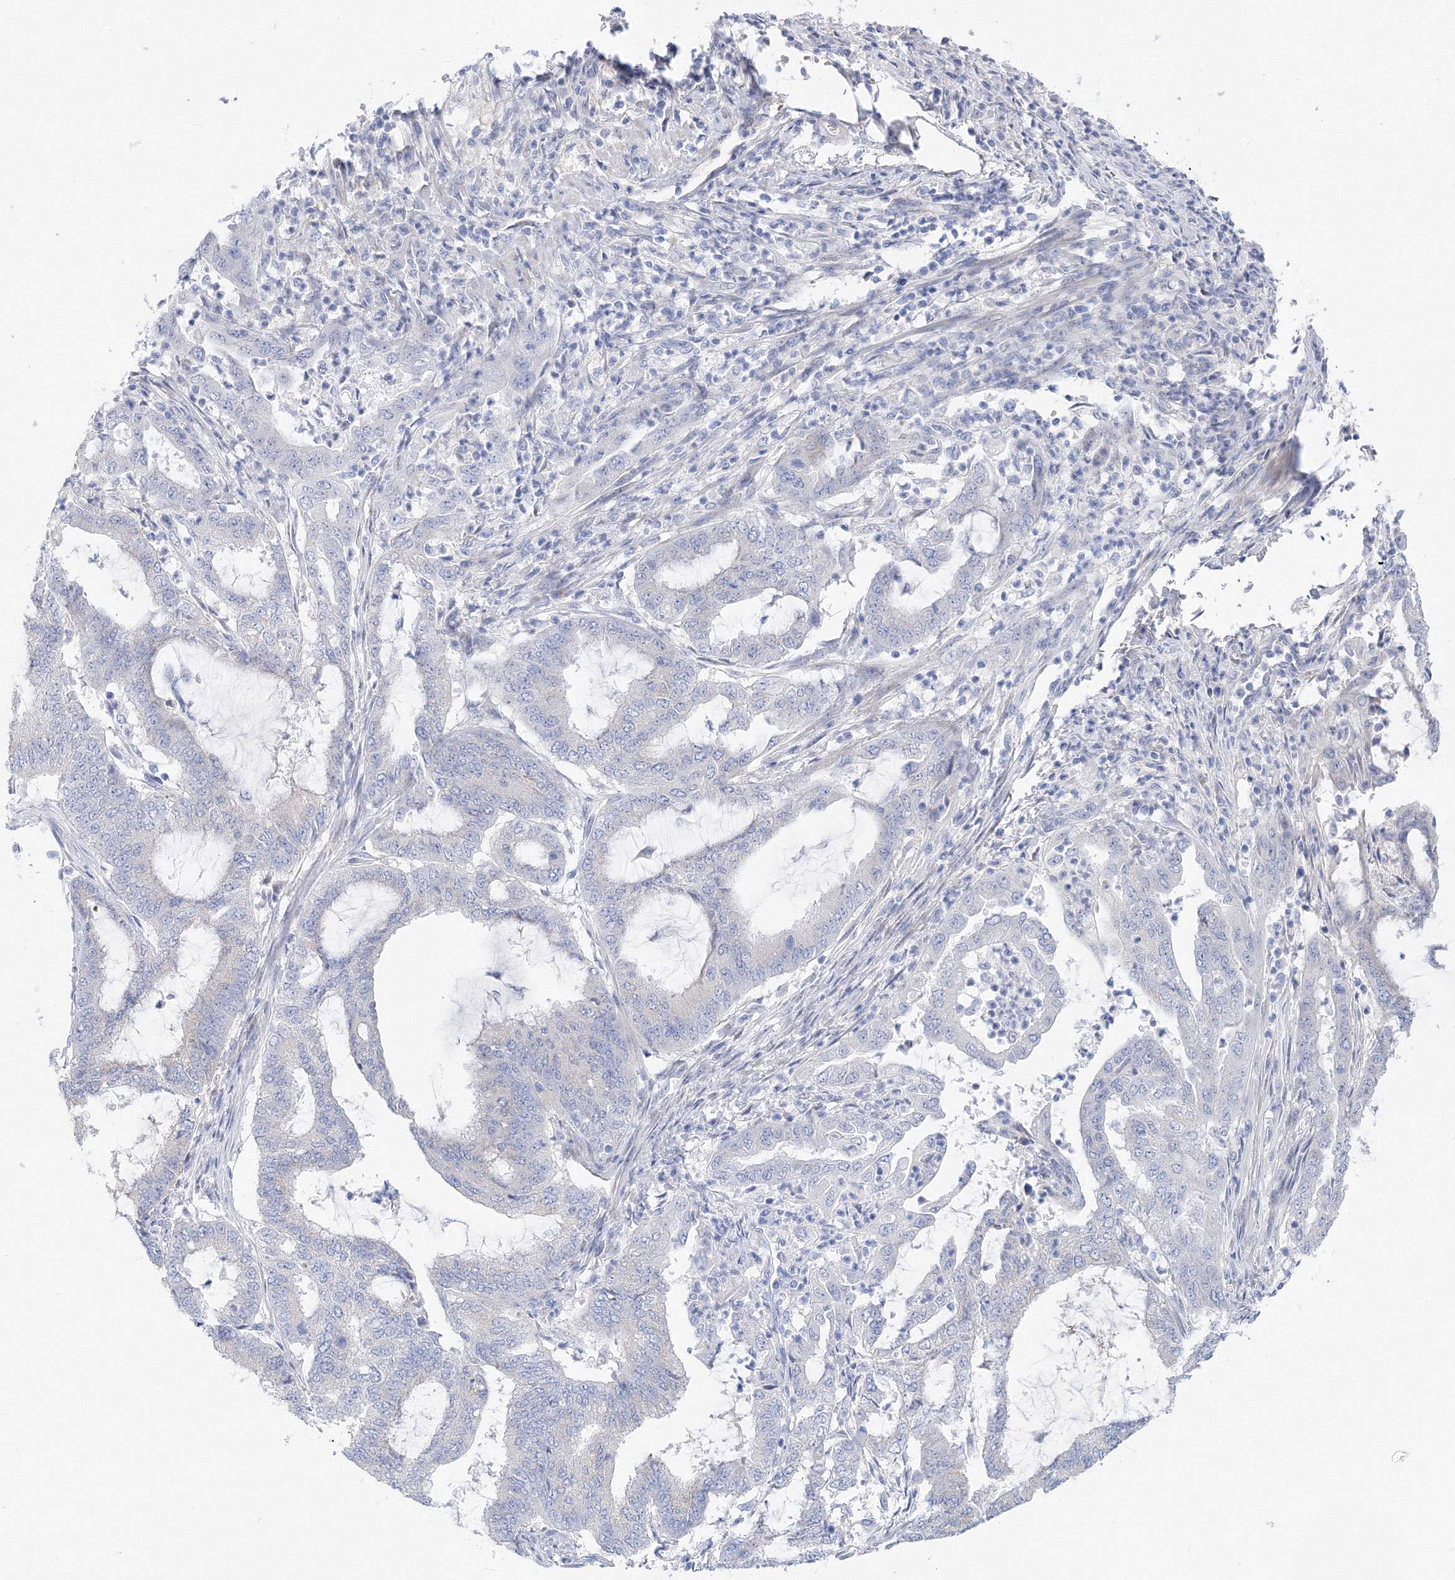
{"staining": {"intensity": "negative", "quantity": "none", "location": "none"}, "tissue": "endometrial cancer", "cell_type": "Tumor cells", "image_type": "cancer", "snomed": [{"axis": "morphology", "description": "Adenocarcinoma, NOS"}, {"axis": "topography", "description": "Endometrium"}], "caption": "High power microscopy histopathology image of an IHC photomicrograph of endometrial cancer (adenocarcinoma), revealing no significant expression in tumor cells.", "gene": "TAMM41", "patient": {"sex": "female", "age": 51}}